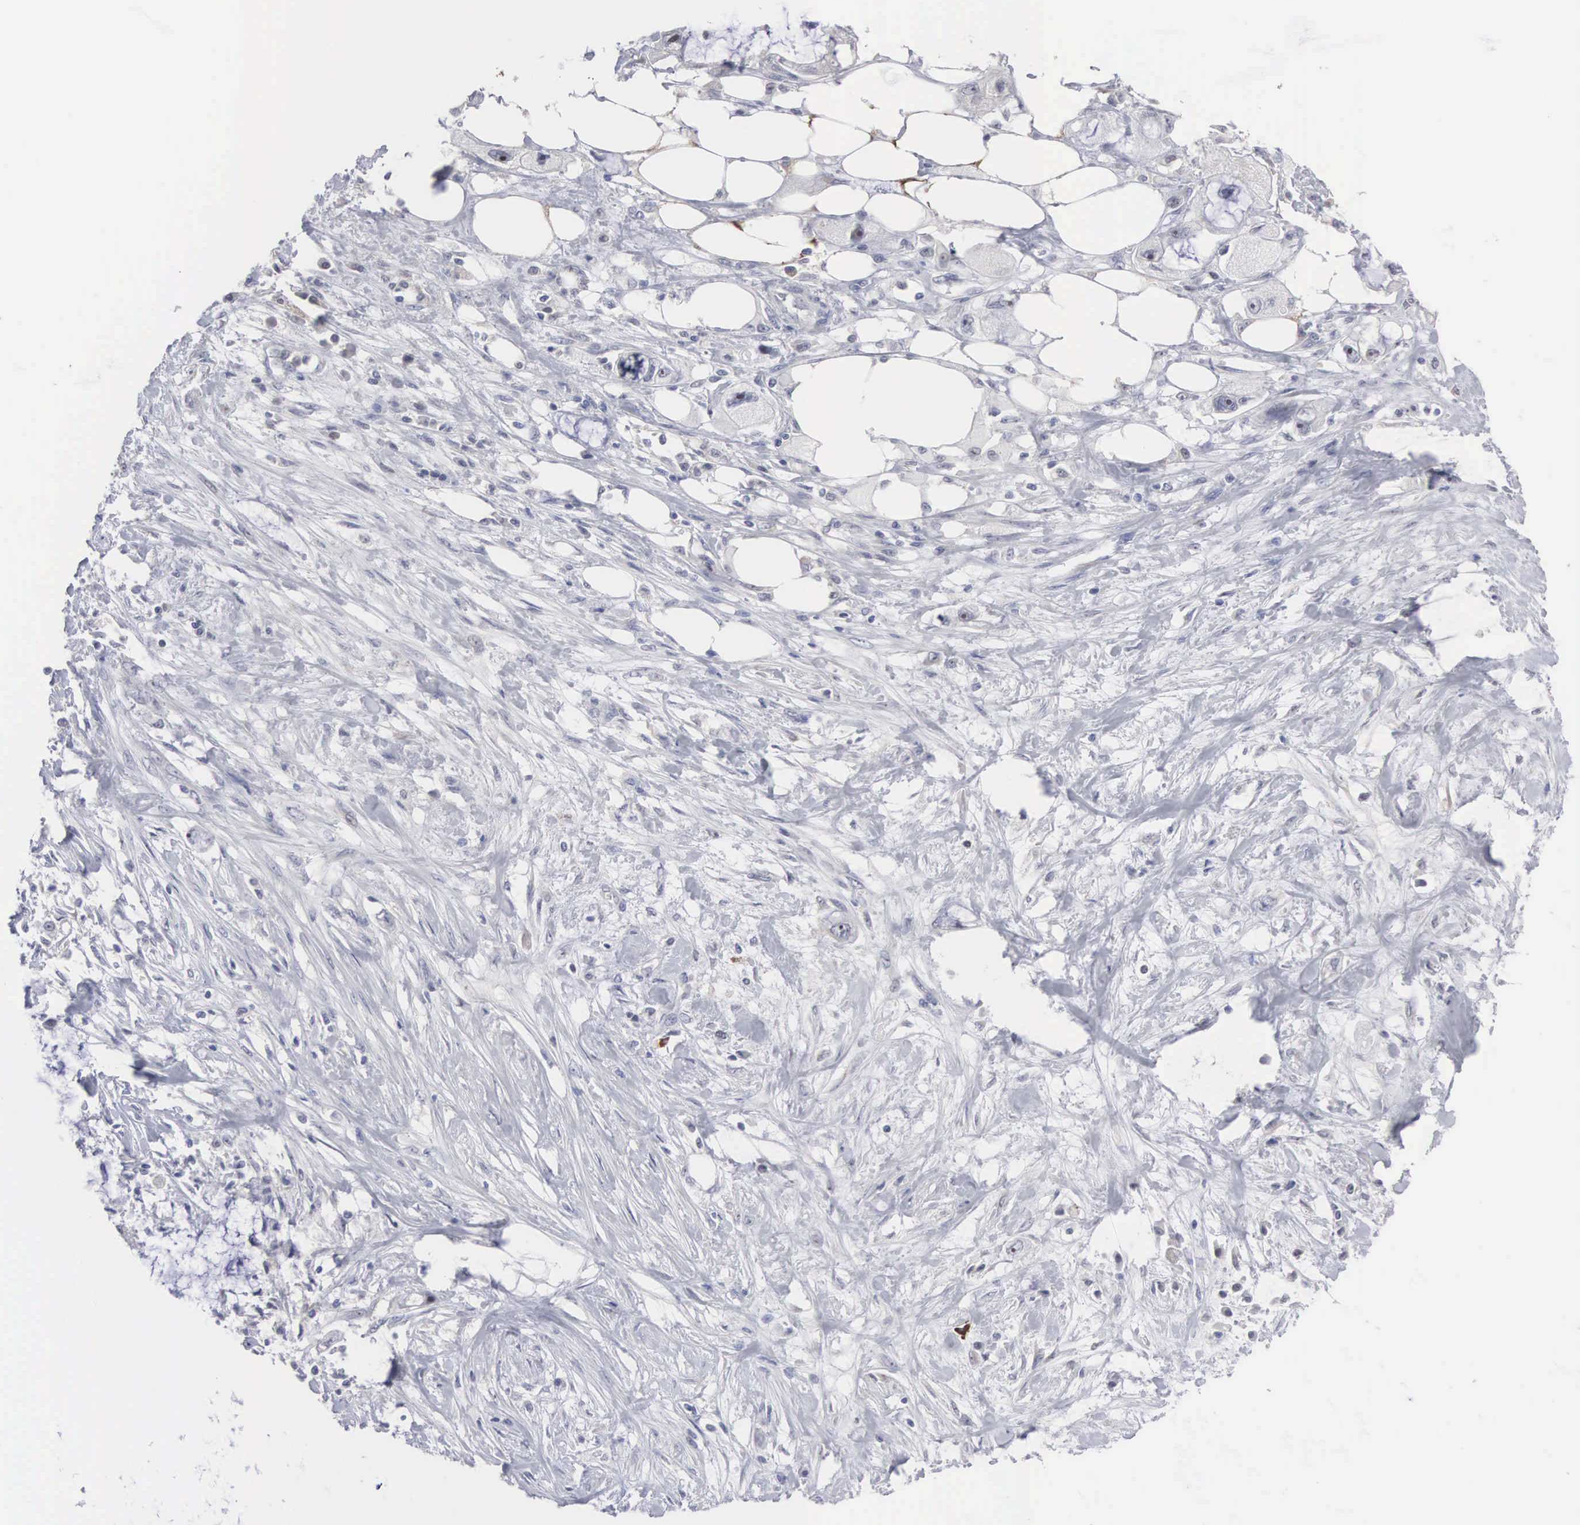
{"staining": {"intensity": "negative", "quantity": "none", "location": "none"}, "tissue": "pancreatic cancer", "cell_type": "Tumor cells", "image_type": "cancer", "snomed": [{"axis": "morphology", "description": "Adenocarcinoma, NOS"}, {"axis": "topography", "description": "Pancreas"}, {"axis": "topography", "description": "Stomach, upper"}], "caption": "Tumor cells show no significant protein expression in pancreatic cancer. The staining is performed using DAB (3,3'-diaminobenzidine) brown chromogen with nuclei counter-stained in using hematoxylin.", "gene": "ACOT4", "patient": {"sex": "male", "age": 77}}